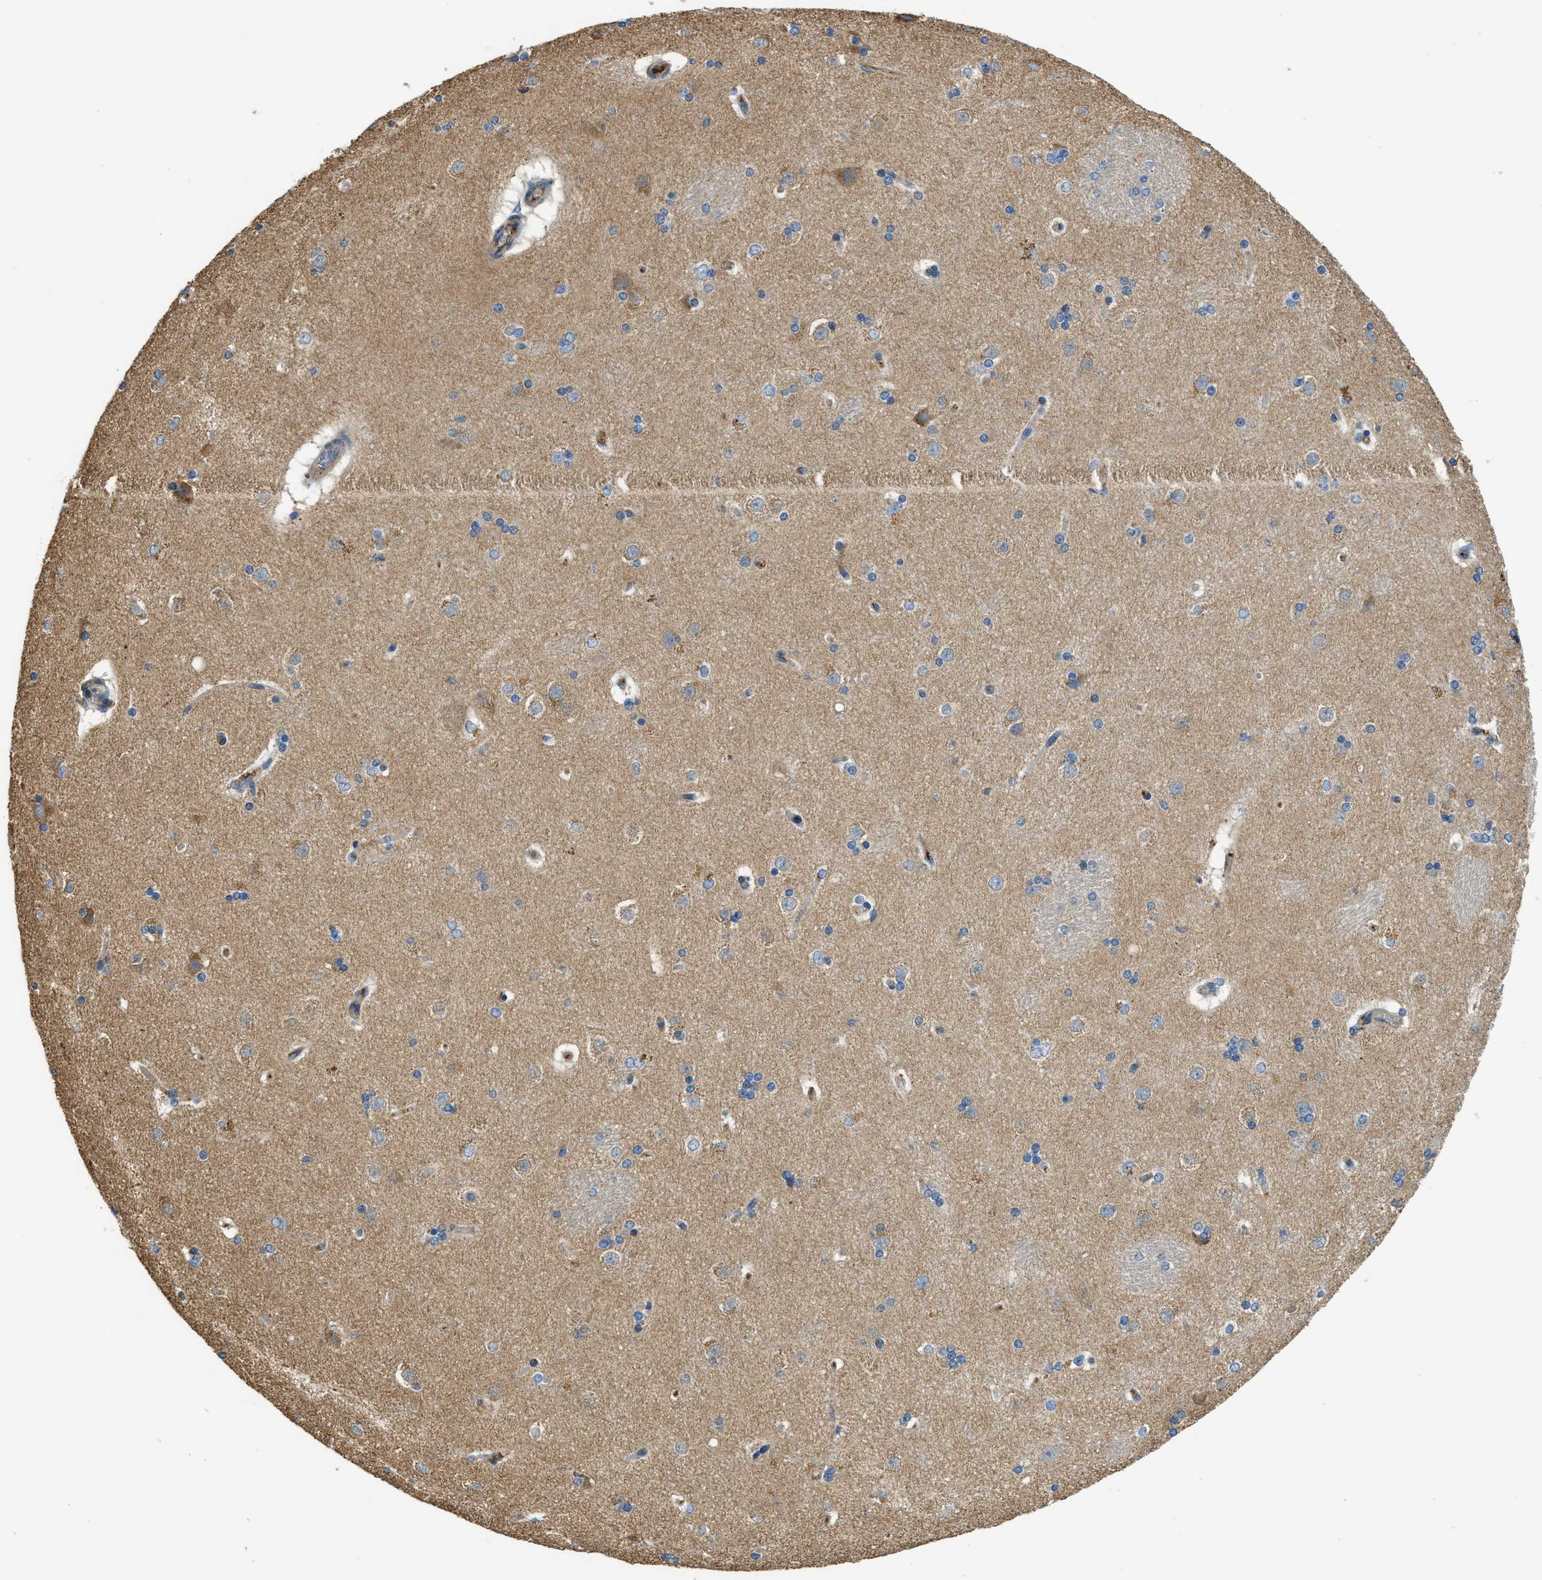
{"staining": {"intensity": "negative", "quantity": "none", "location": "none"}, "tissue": "caudate", "cell_type": "Glial cells", "image_type": "normal", "snomed": [{"axis": "morphology", "description": "Normal tissue, NOS"}, {"axis": "topography", "description": "Lateral ventricle wall"}], "caption": "Immunohistochemistry (IHC) of benign caudate demonstrates no positivity in glial cells.", "gene": "RIPK2", "patient": {"sex": "female", "age": 19}}